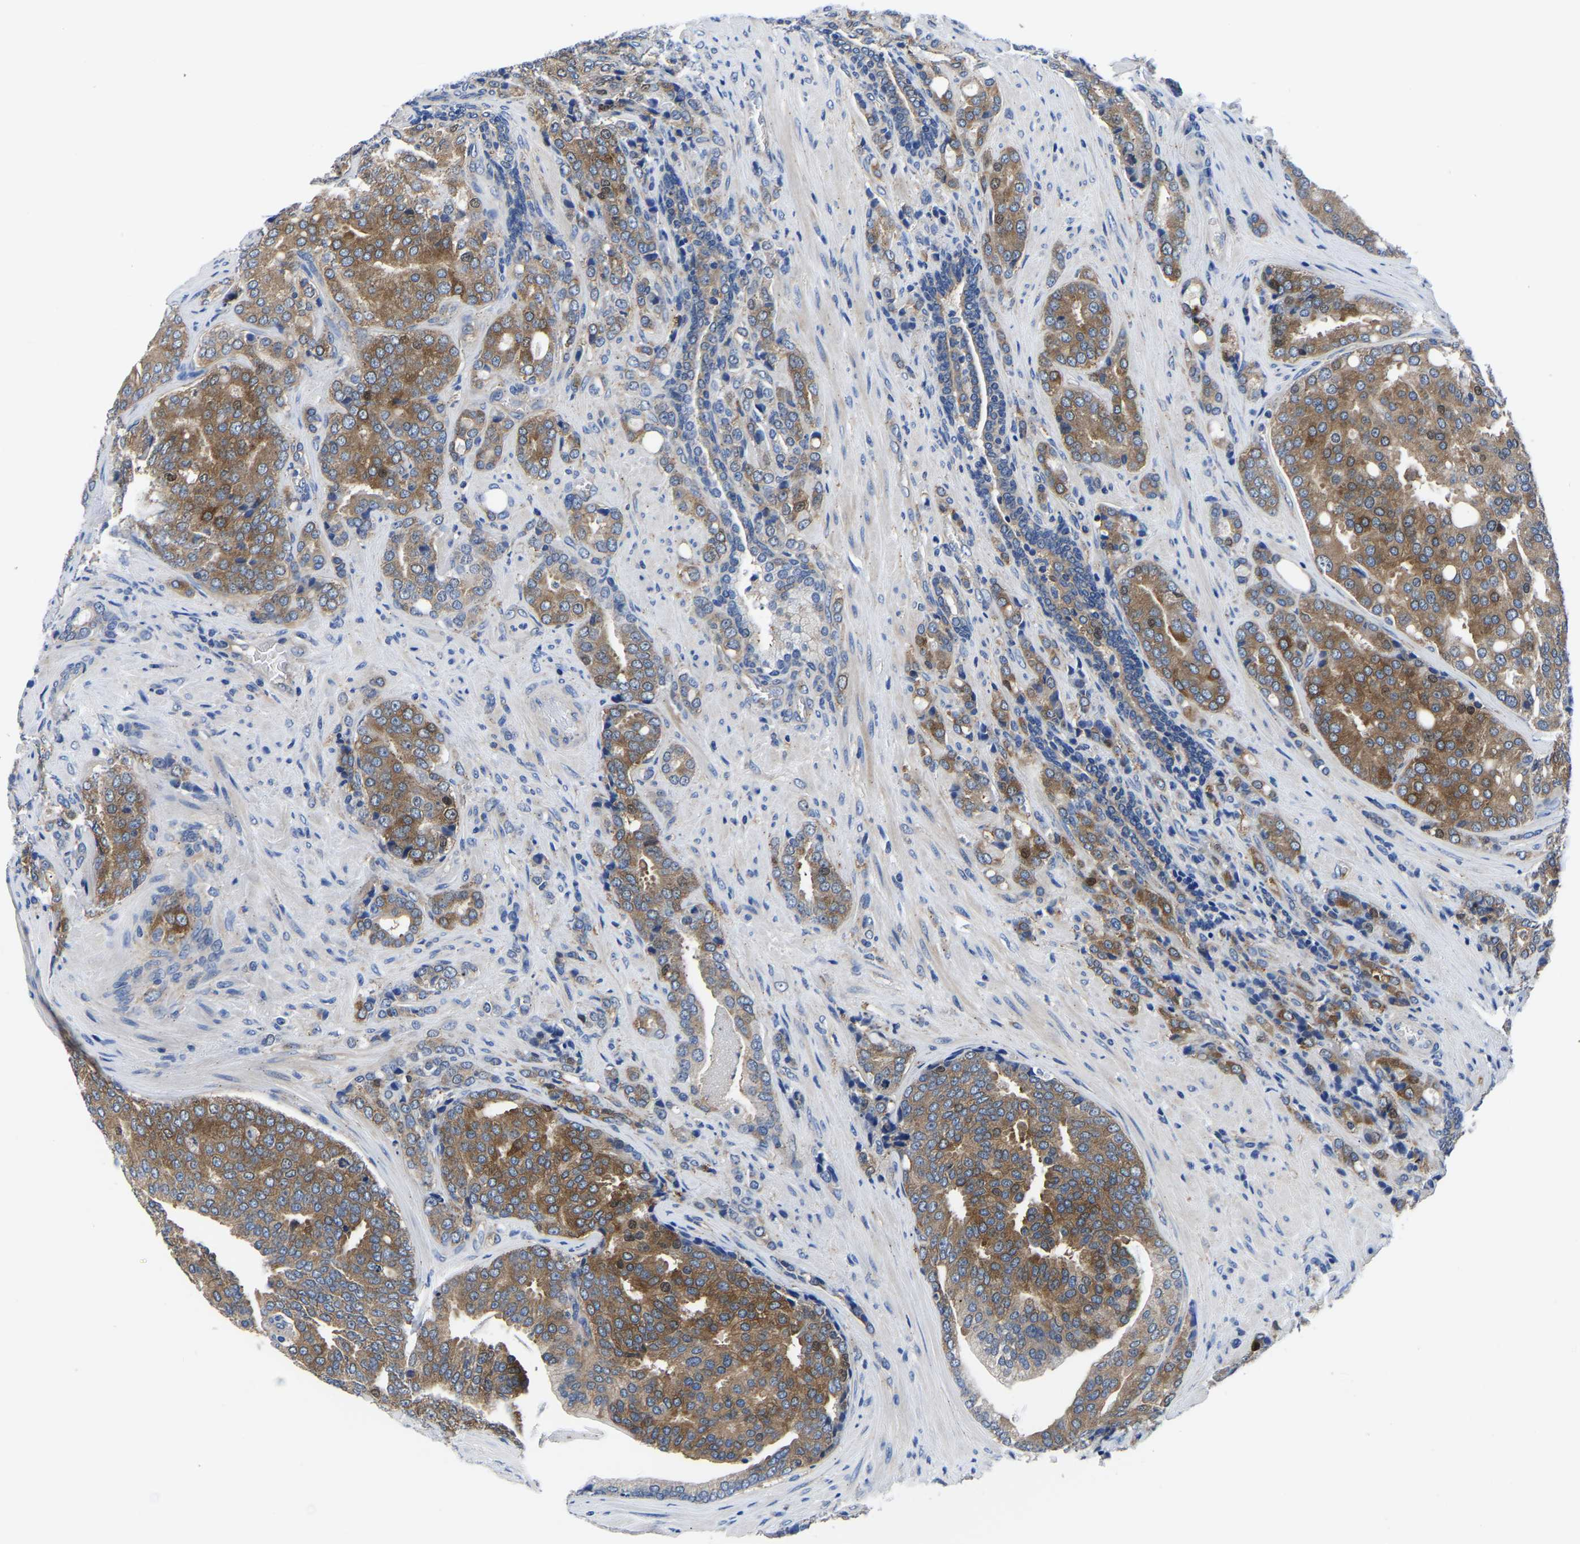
{"staining": {"intensity": "moderate", "quantity": ">75%", "location": "cytoplasmic/membranous"}, "tissue": "prostate cancer", "cell_type": "Tumor cells", "image_type": "cancer", "snomed": [{"axis": "morphology", "description": "Adenocarcinoma, High grade"}, {"axis": "topography", "description": "Prostate"}], "caption": "The micrograph reveals a brown stain indicating the presence of a protein in the cytoplasmic/membranous of tumor cells in high-grade adenocarcinoma (prostate). Using DAB (brown) and hematoxylin (blue) stains, captured at high magnification using brightfield microscopy.", "gene": "TFG", "patient": {"sex": "male", "age": 50}}